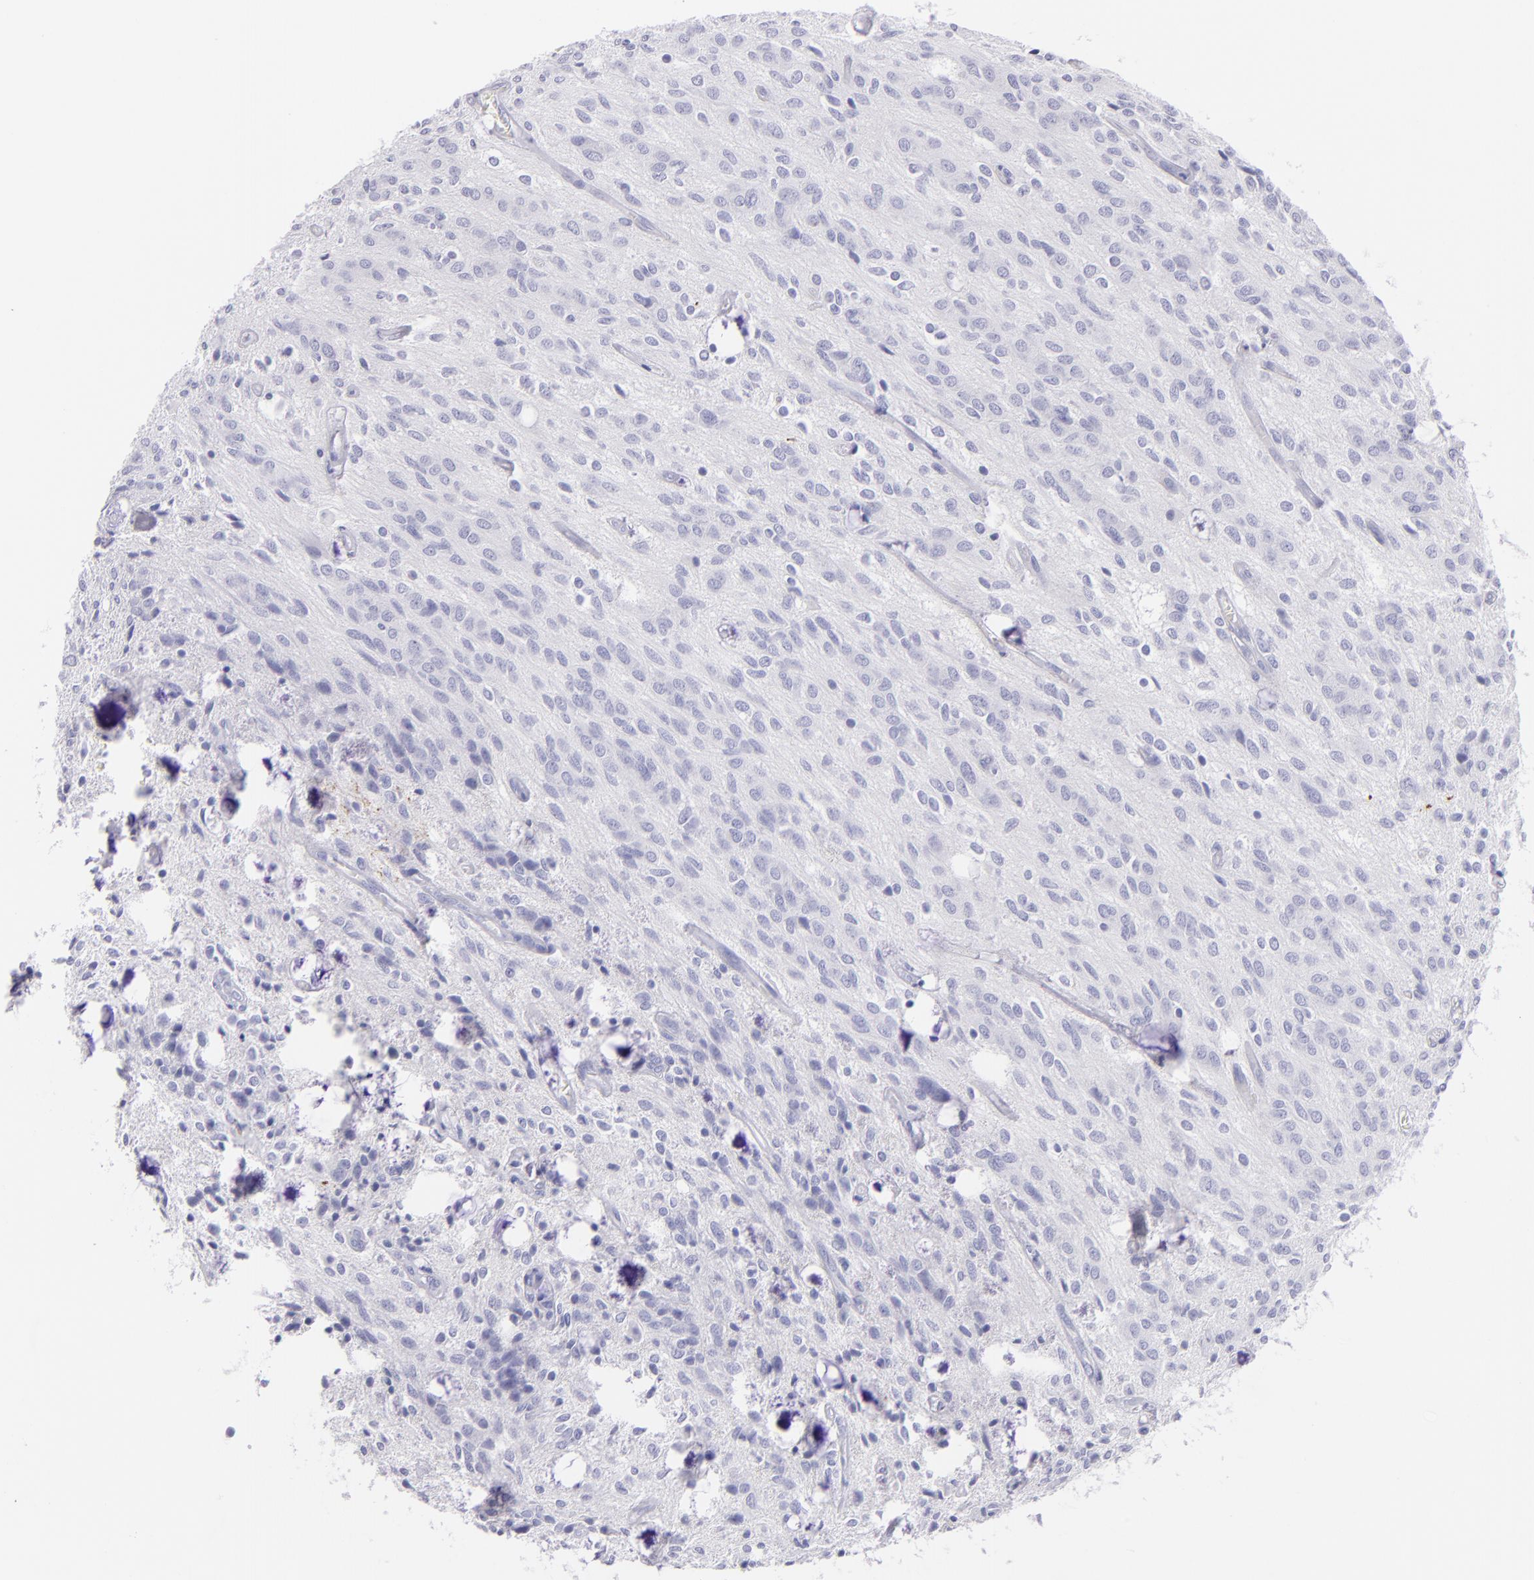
{"staining": {"intensity": "negative", "quantity": "none", "location": "none"}, "tissue": "glioma", "cell_type": "Tumor cells", "image_type": "cancer", "snomed": [{"axis": "morphology", "description": "Glioma, malignant, Low grade"}, {"axis": "topography", "description": "Brain"}], "caption": "The micrograph demonstrates no staining of tumor cells in glioma.", "gene": "CNP", "patient": {"sex": "female", "age": 15}}